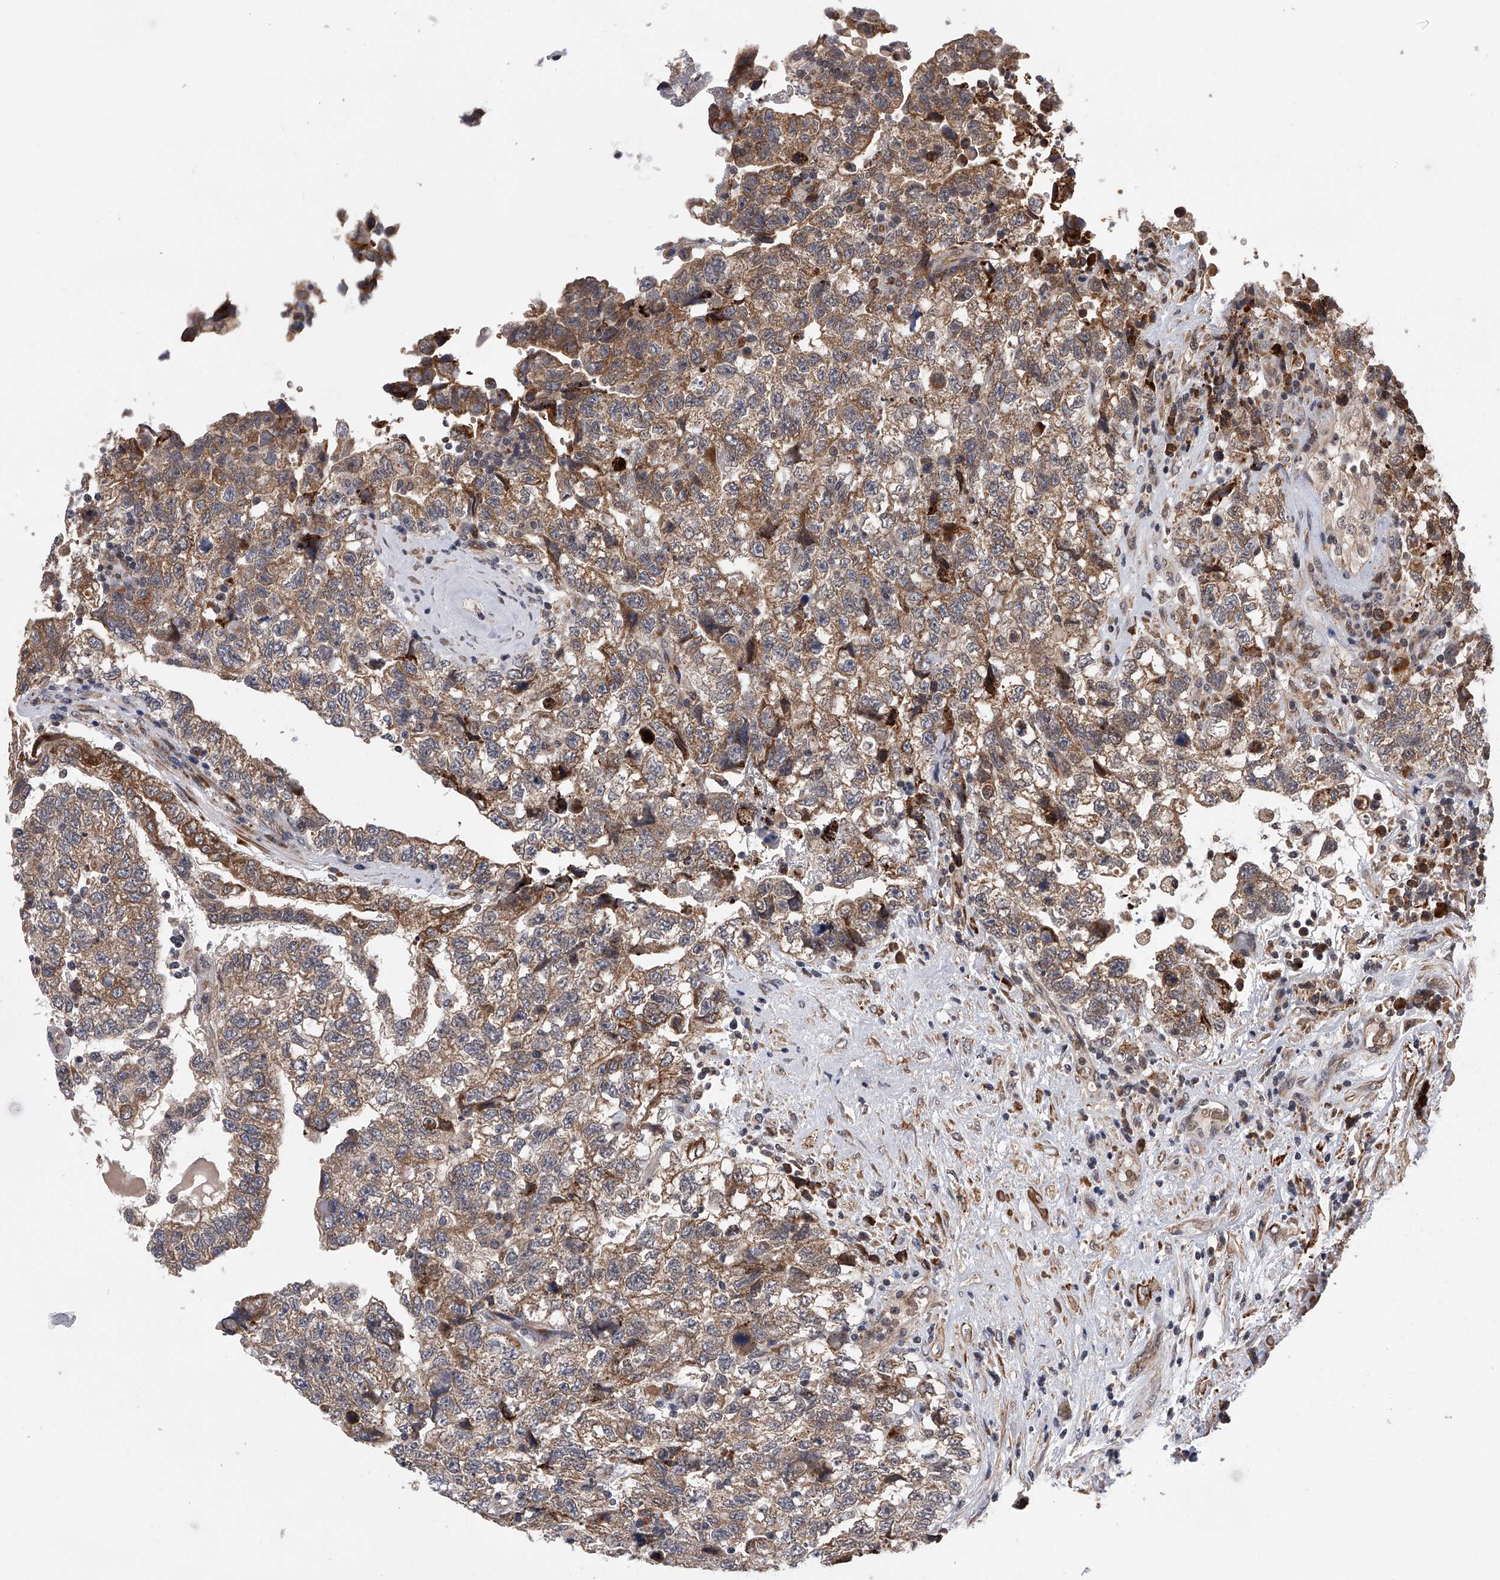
{"staining": {"intensity": "moderate", "quantity": ">75%", "location": "cytoplasmic/membranous"}, "tissue": "testis cancer", "cell_type": "Tumor cells", "image_type": "cancer", "snomed": [{"axis": "morphology", "description": "Carcinoma, Embryonal, NOS"}, {"axis": "topography", "description": "Testis"}], "caption": "Immunohistochemistry photomicrograph of neoplastic tissue: human embryonal carcinoma (testis) stained using IHC displays medium levels of moderate protein expression localized specifically in the cytoplasmic/membranous of tumor cells, appearing as a cytoplasmic/membranous brown color.", "gene": "SPOCK1", "patient": {"sex": "male", "age": 36}}